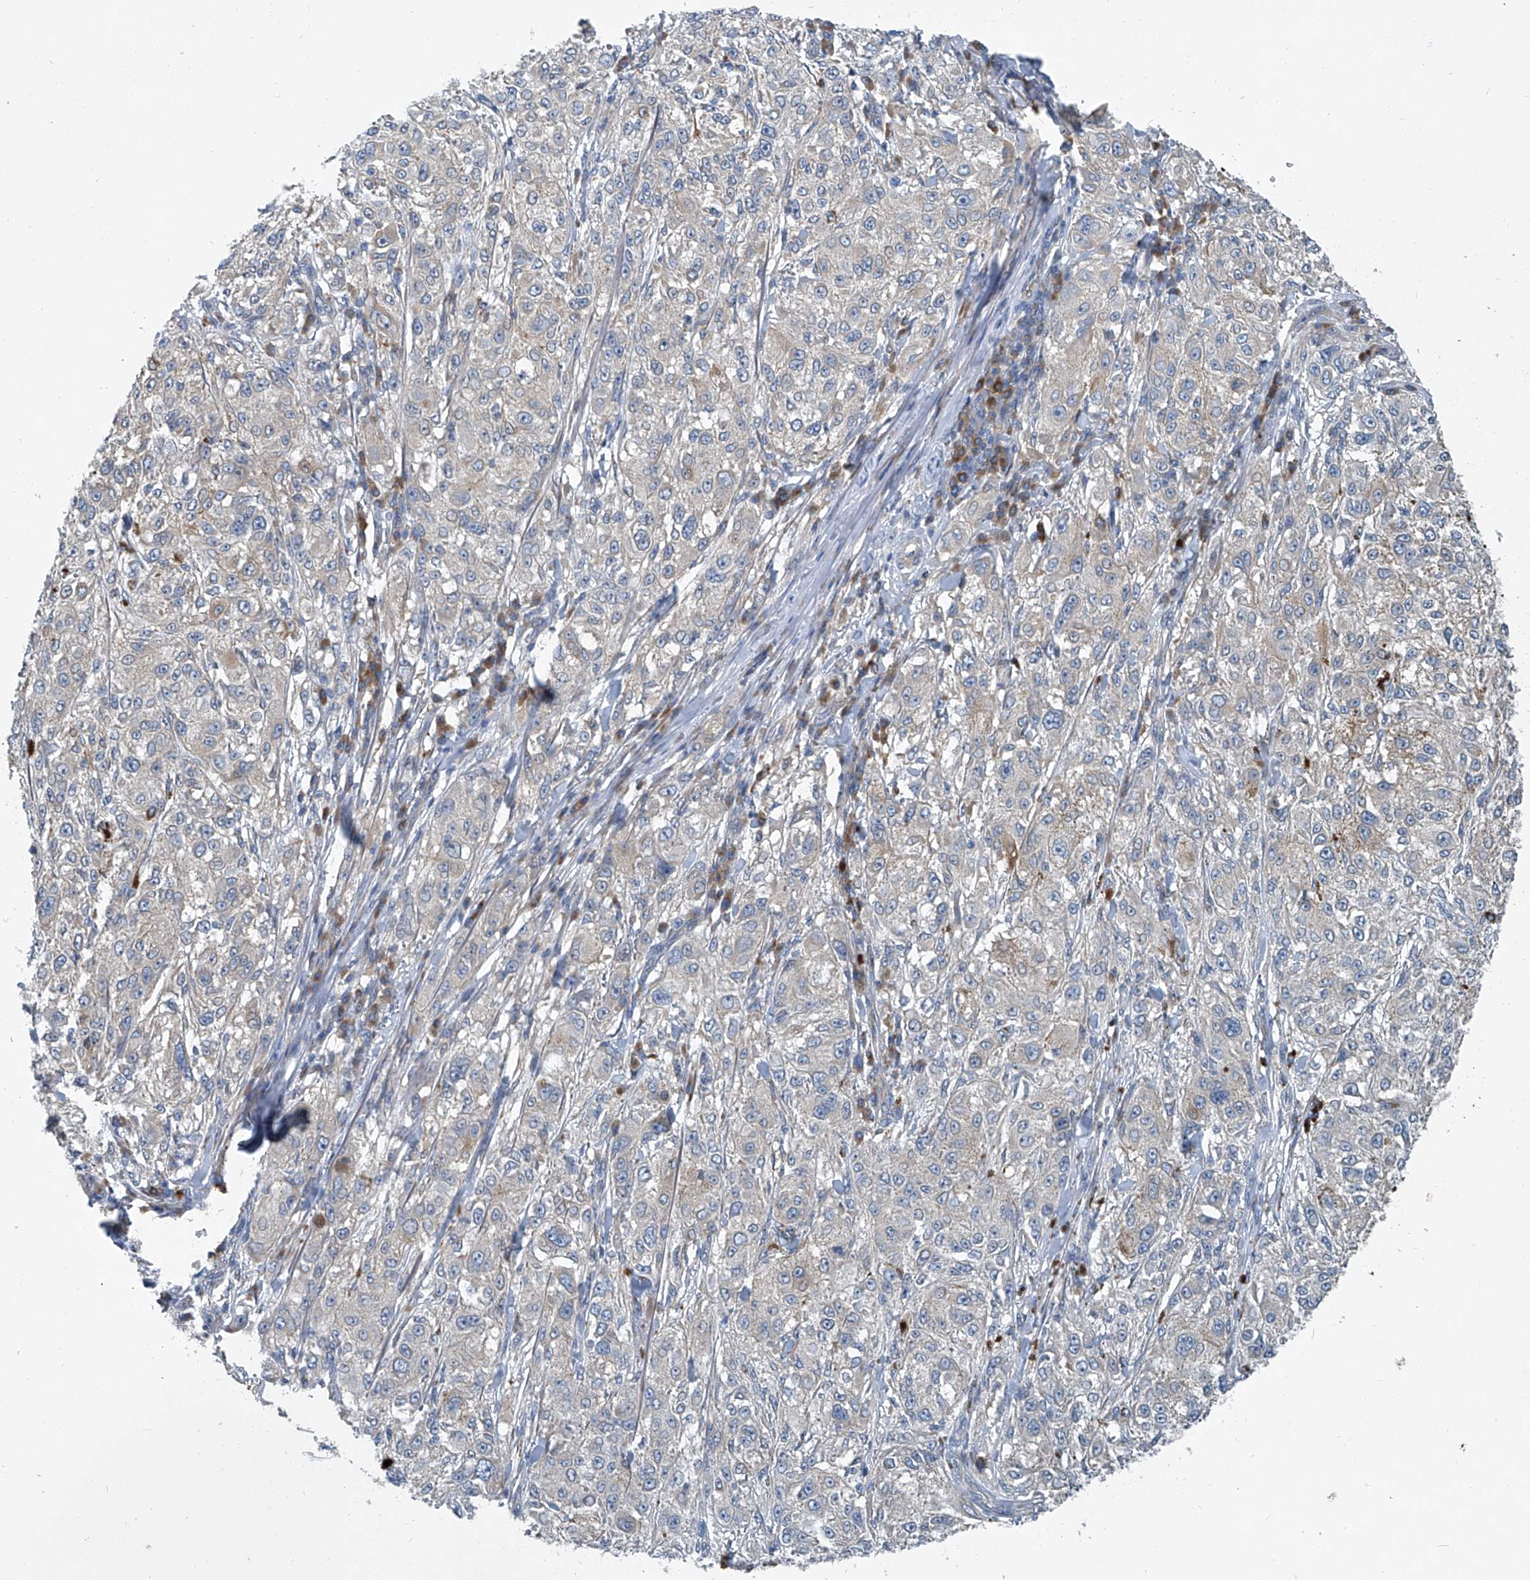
{"staining": {"intensity": "weak", "quantity": "25%-75%", "location": "cytoplasmic/membranous"}, "tissue": "melanoma", "cell_type": "Tumor cells", "image_type": "cancer", "snomed": [{"axis": "morphology", "description": "Necrosis, NOS"}, {"axis": "morphology", "description": "Malignant melanoma, NOS"}, {"axis": "topography", "description": "Skin"}], "caption": "Melanoma stained with a protein marker displays weak staining in tumor cells.", "gene": "SLC26A11", "patient": {"sex": "female", "age": 87}}